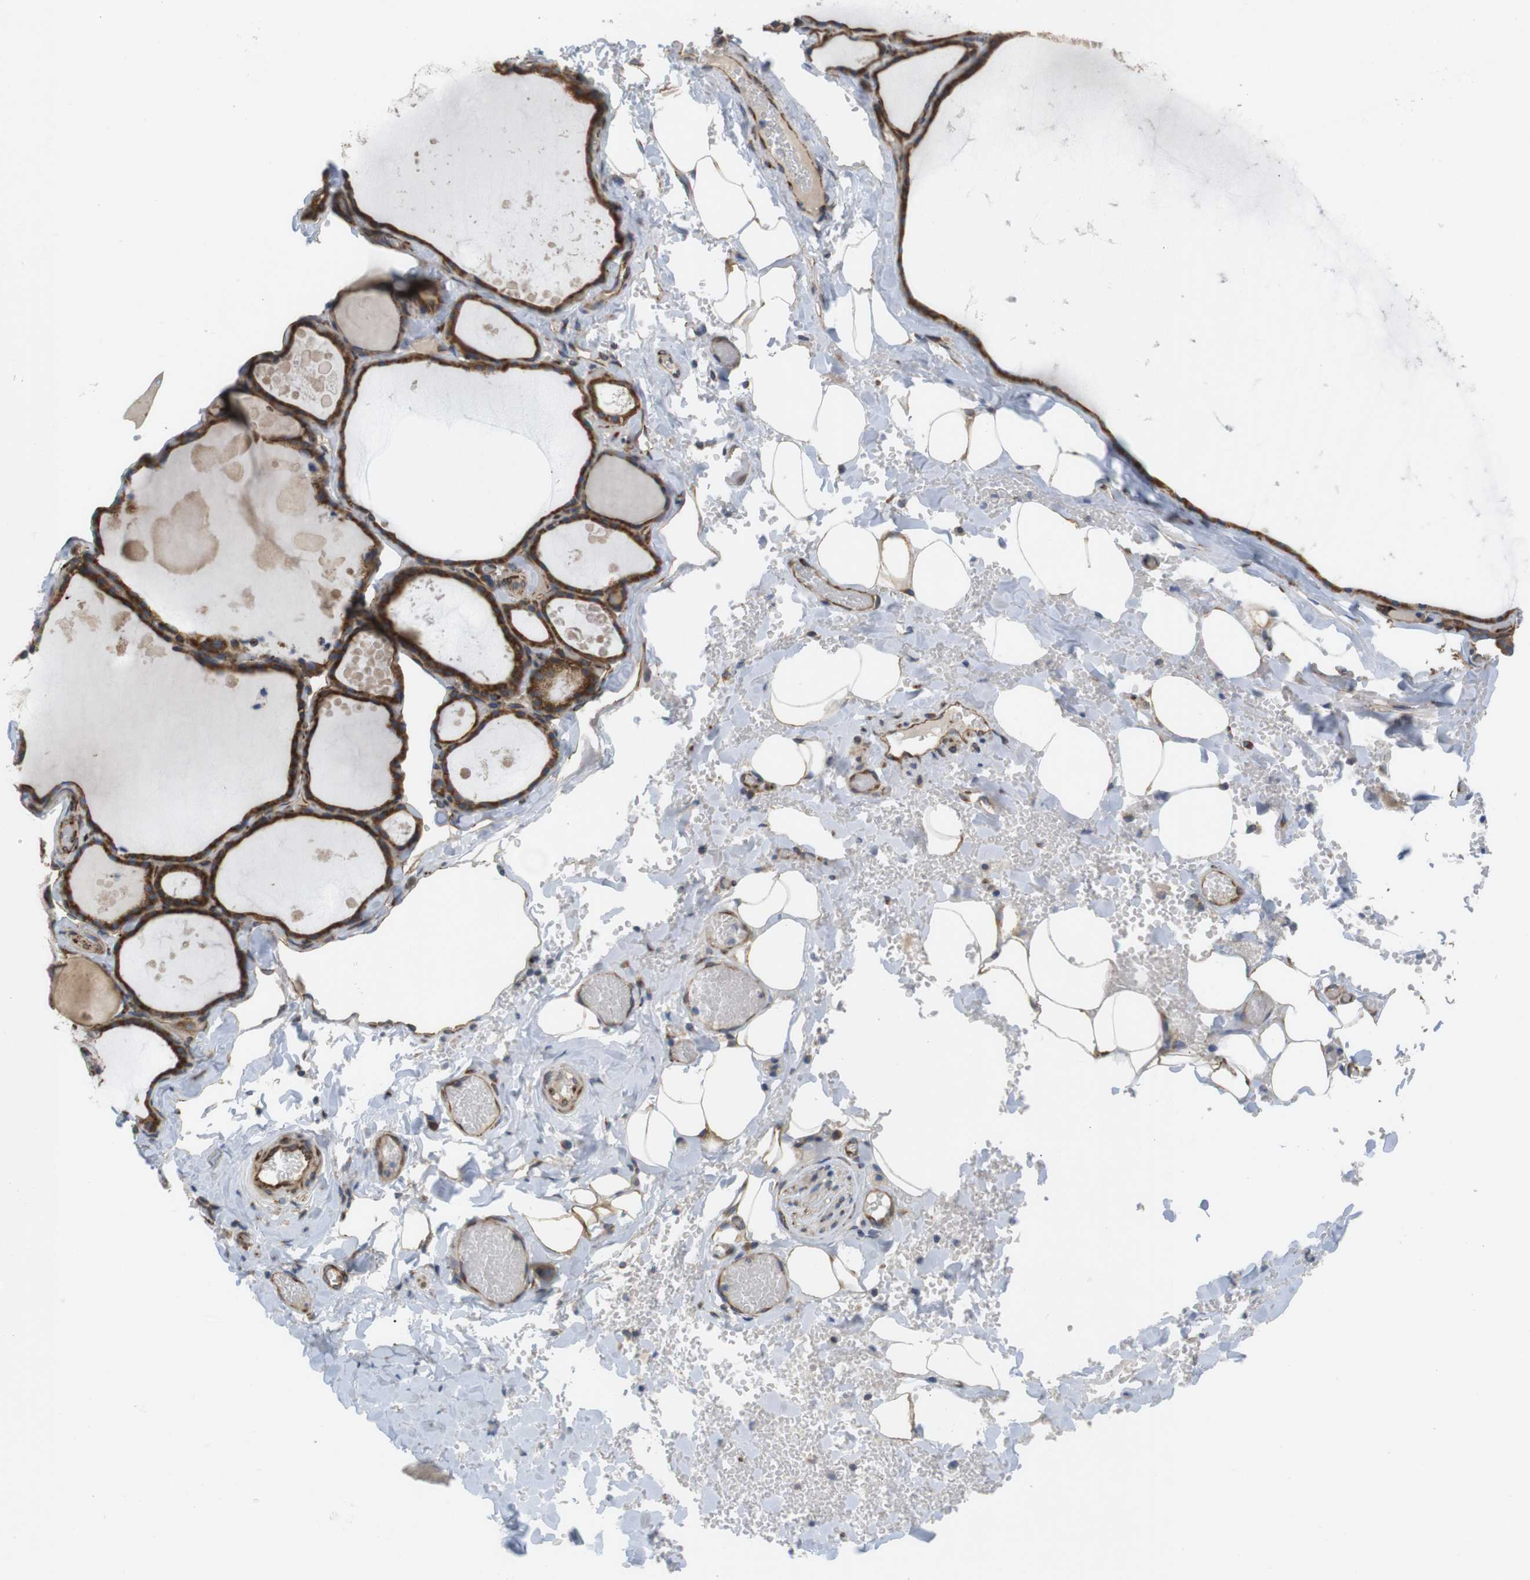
{"staining": {"intensity": "strong", "quantity": ">75%", "location": "cytoplasmic/membranous"}, "tissue": "thyroid gland", "cell_type": "Glandular cells", "image_type": "normal", "snomed": [{"axis": "morphology", "description": "Normal tissue, NOS"}, {"axis": "topography", "description": "Thyroid gland"}], "caption": "This image shows IHC staining of unremarkable human thyroid gland, with high strong cytoplasmic/membranous expression in about >75% of glandular cells.", "gene": "PCNX2", "patient": {"sex": "male", "age": 56}}